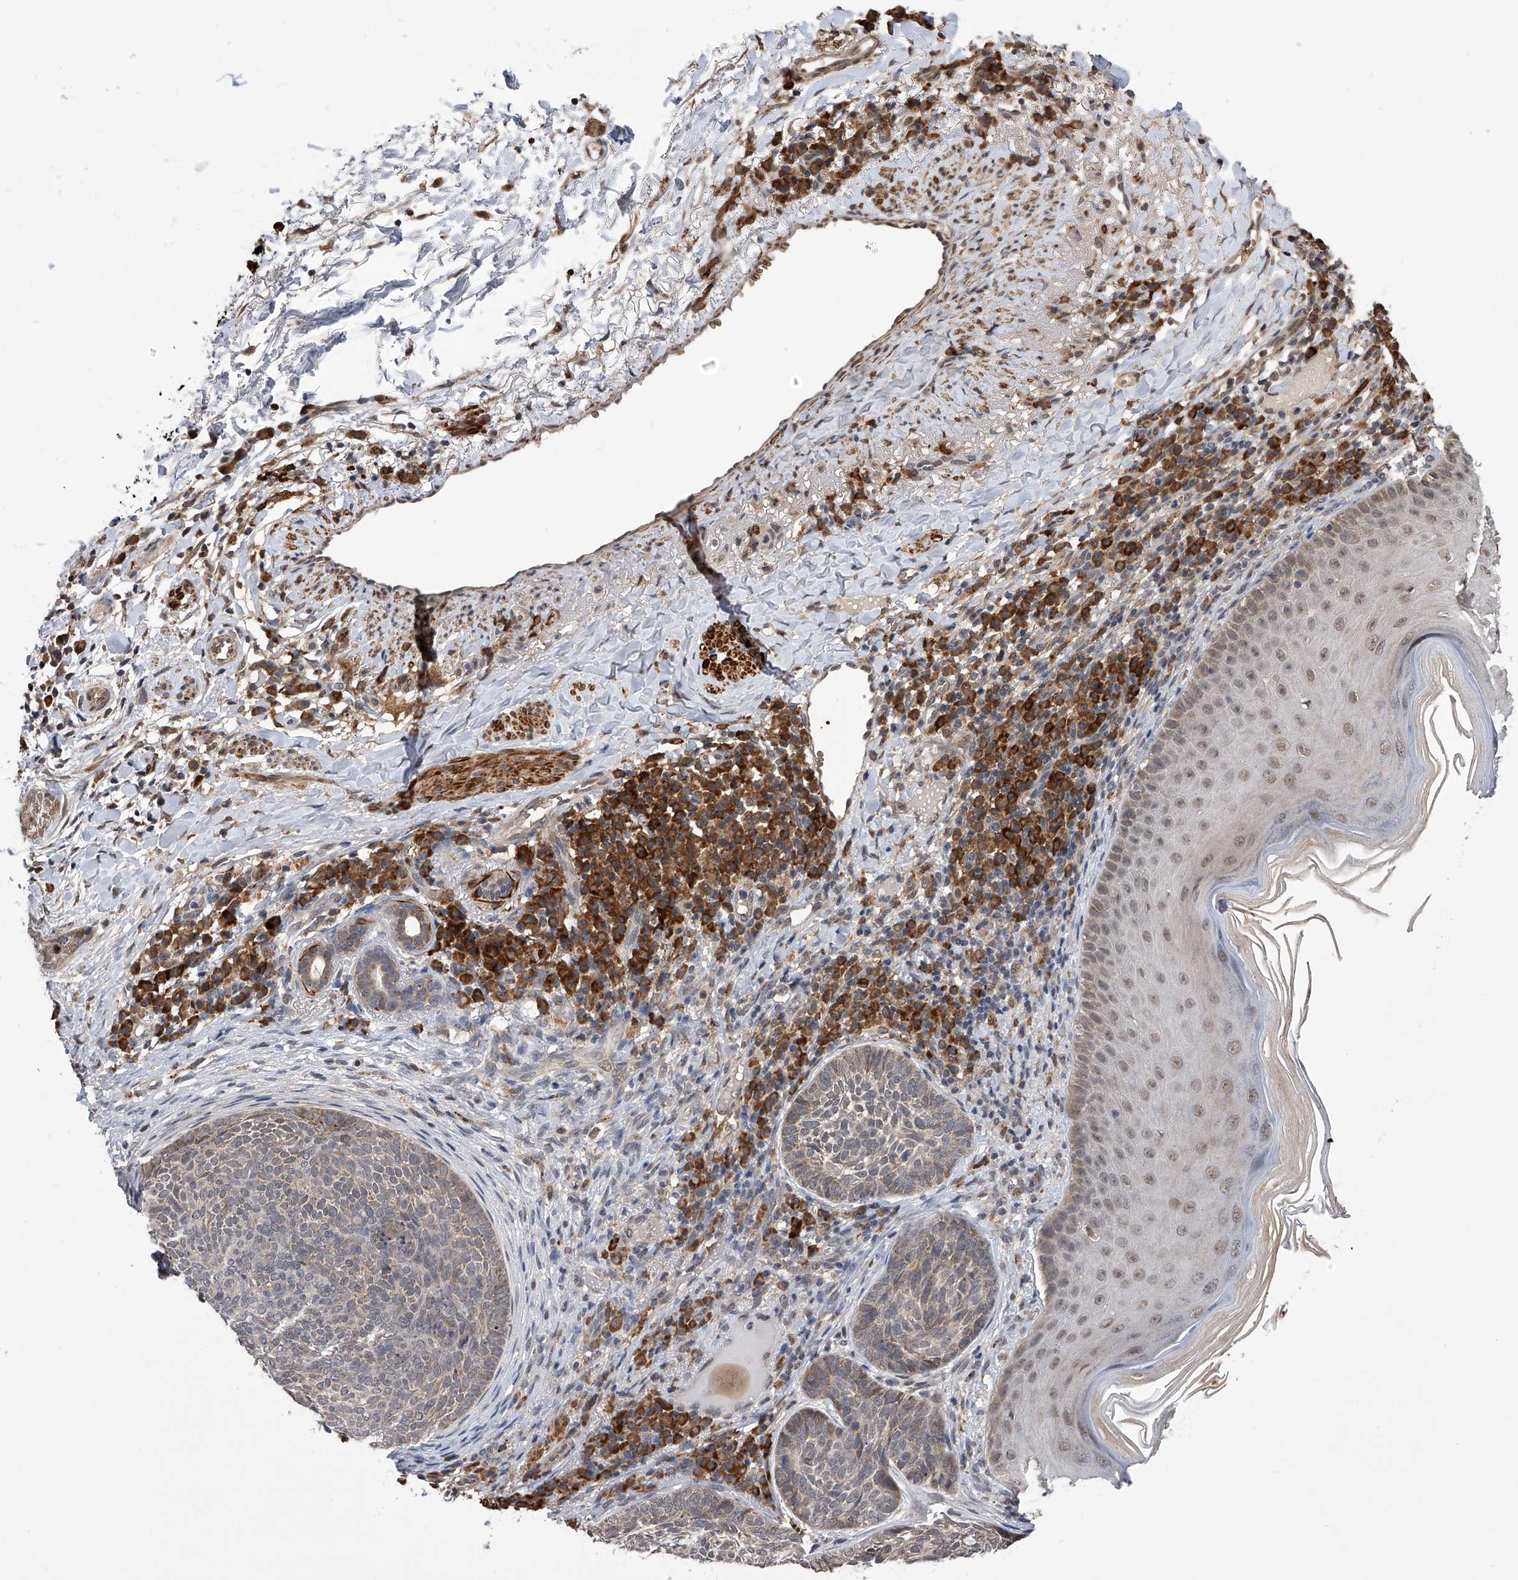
{"staining": {"intensity": "weak", "quantity": "25%-75%", "location": "cytoplasmic/membranous"}, "tissue": "skin cancer", "cell_type": "Tumor cells", "image_type": "cancer", "snomed": [{"axis": "morphology", "description": "Basal cell carcinoma"}, {"axis": "topography", "description": "Skin"}], "caption": "IHC histopathology image of neoplastic tissue: skin cancer (basal cell carcinoma) stained using immunohistochemistry (IHC) shows low levels of weak protein expression localized specifically in the cytoplasmic/membranous of tumor cells, appearing as a cytoplasmic/membranous brown color.", "gene": "SPOCK1", "patient": {"sex": "male", "age": 85}}